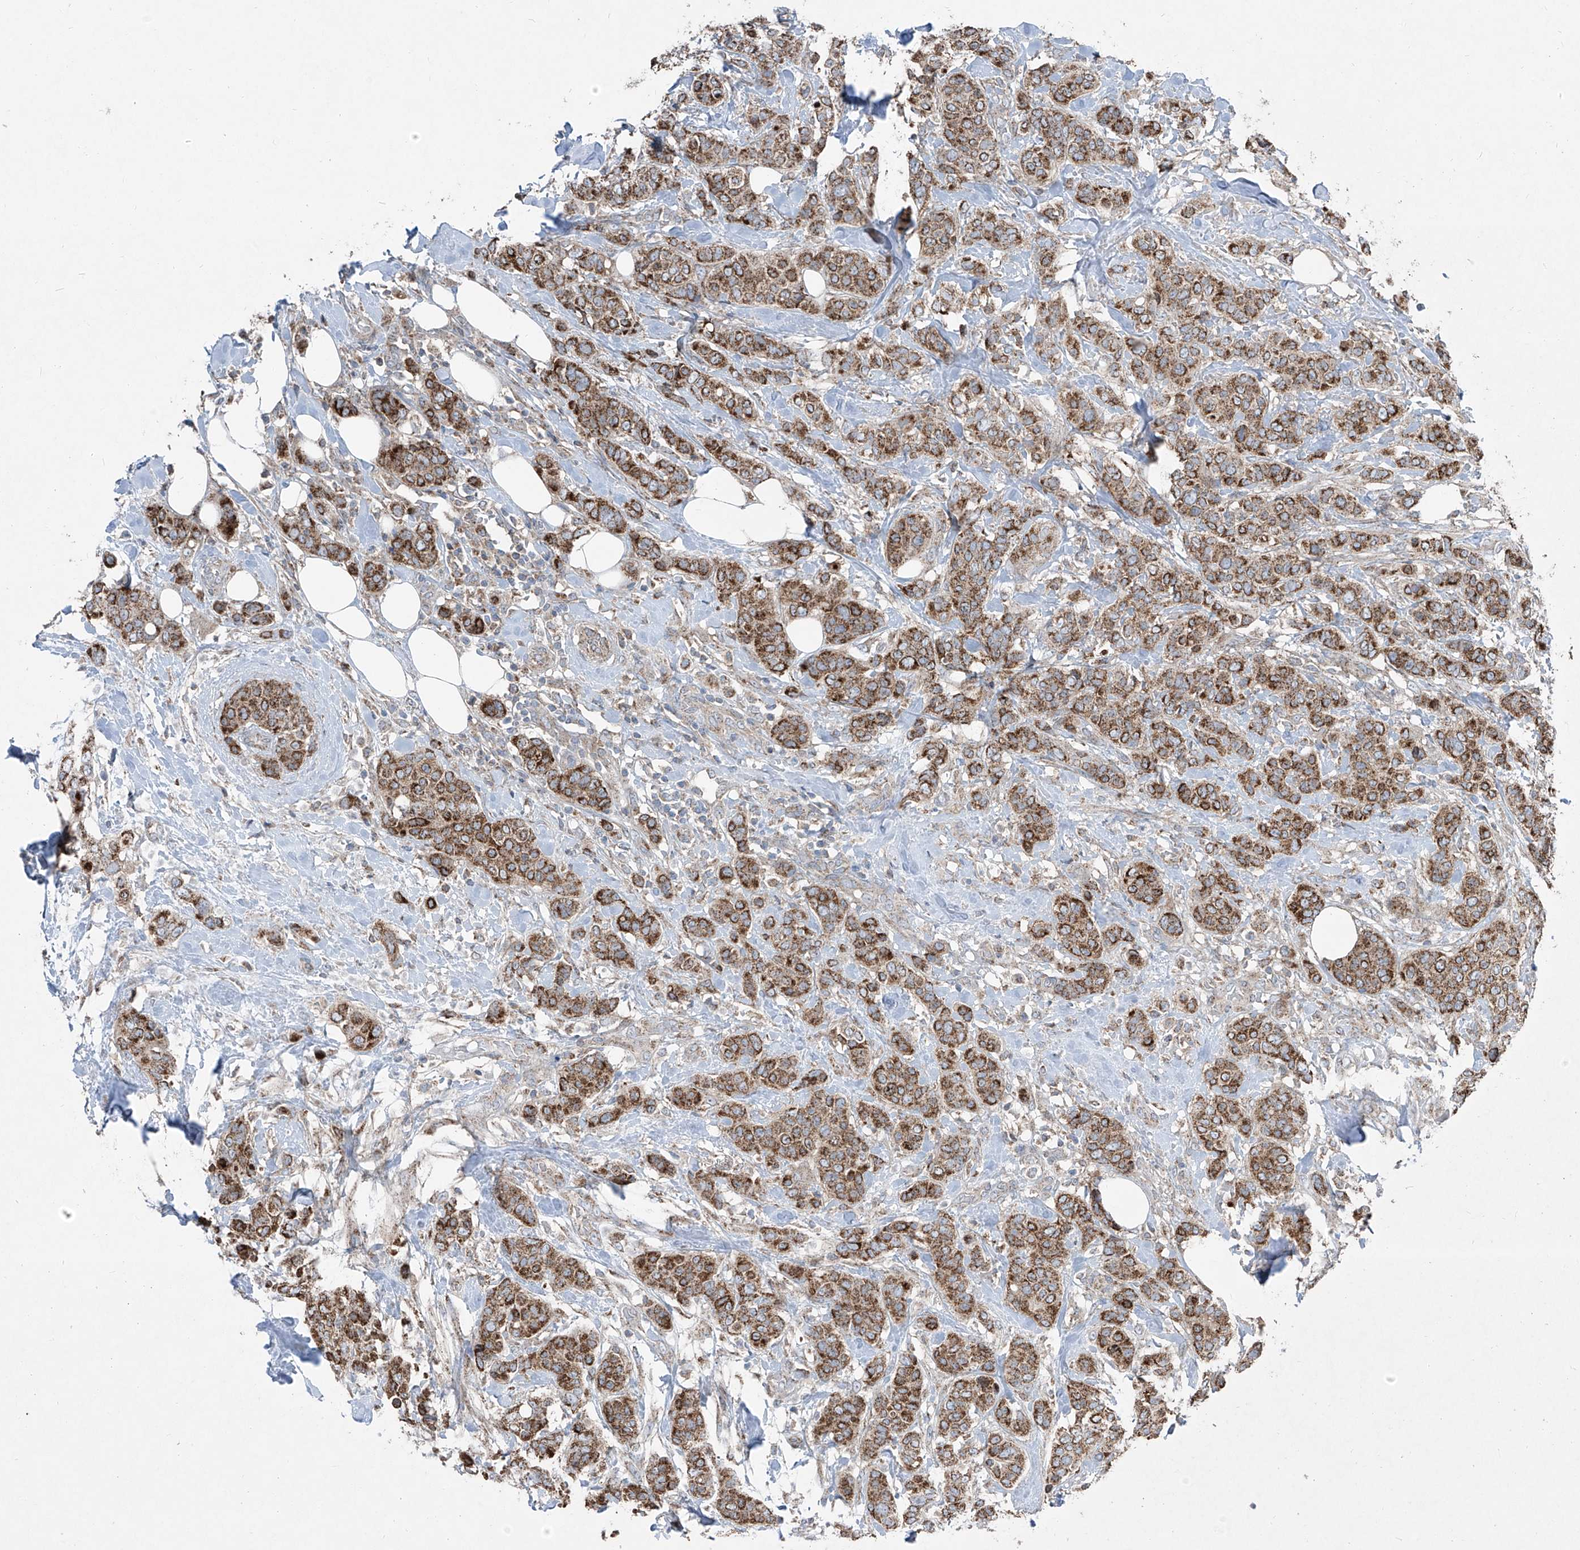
{"staining": {"intensity": "strong", "quantity": ">75%", "location": "cytoplasmic/membranous"}, "tissue": "breast cancer", "cell_type": "Tumor cells", "image_type": "cancer", "snomed": [{"axis": "morphology", "description": "Lobular carcinoma"}, {"axis": "topography", "description": "Breast"}], "caption": "High-power microscopy captured an immunohistochemistry histopathology image of breast cancer (lobular carcinoma), revealing strong cytoplasmic/membranous positivity in approximately >75% of tumor cells. (Brightfield microscopy of DAB IHC at high magnification).", "gene": "ABCD3", "patient": {"sex": "female", "age": 51}}